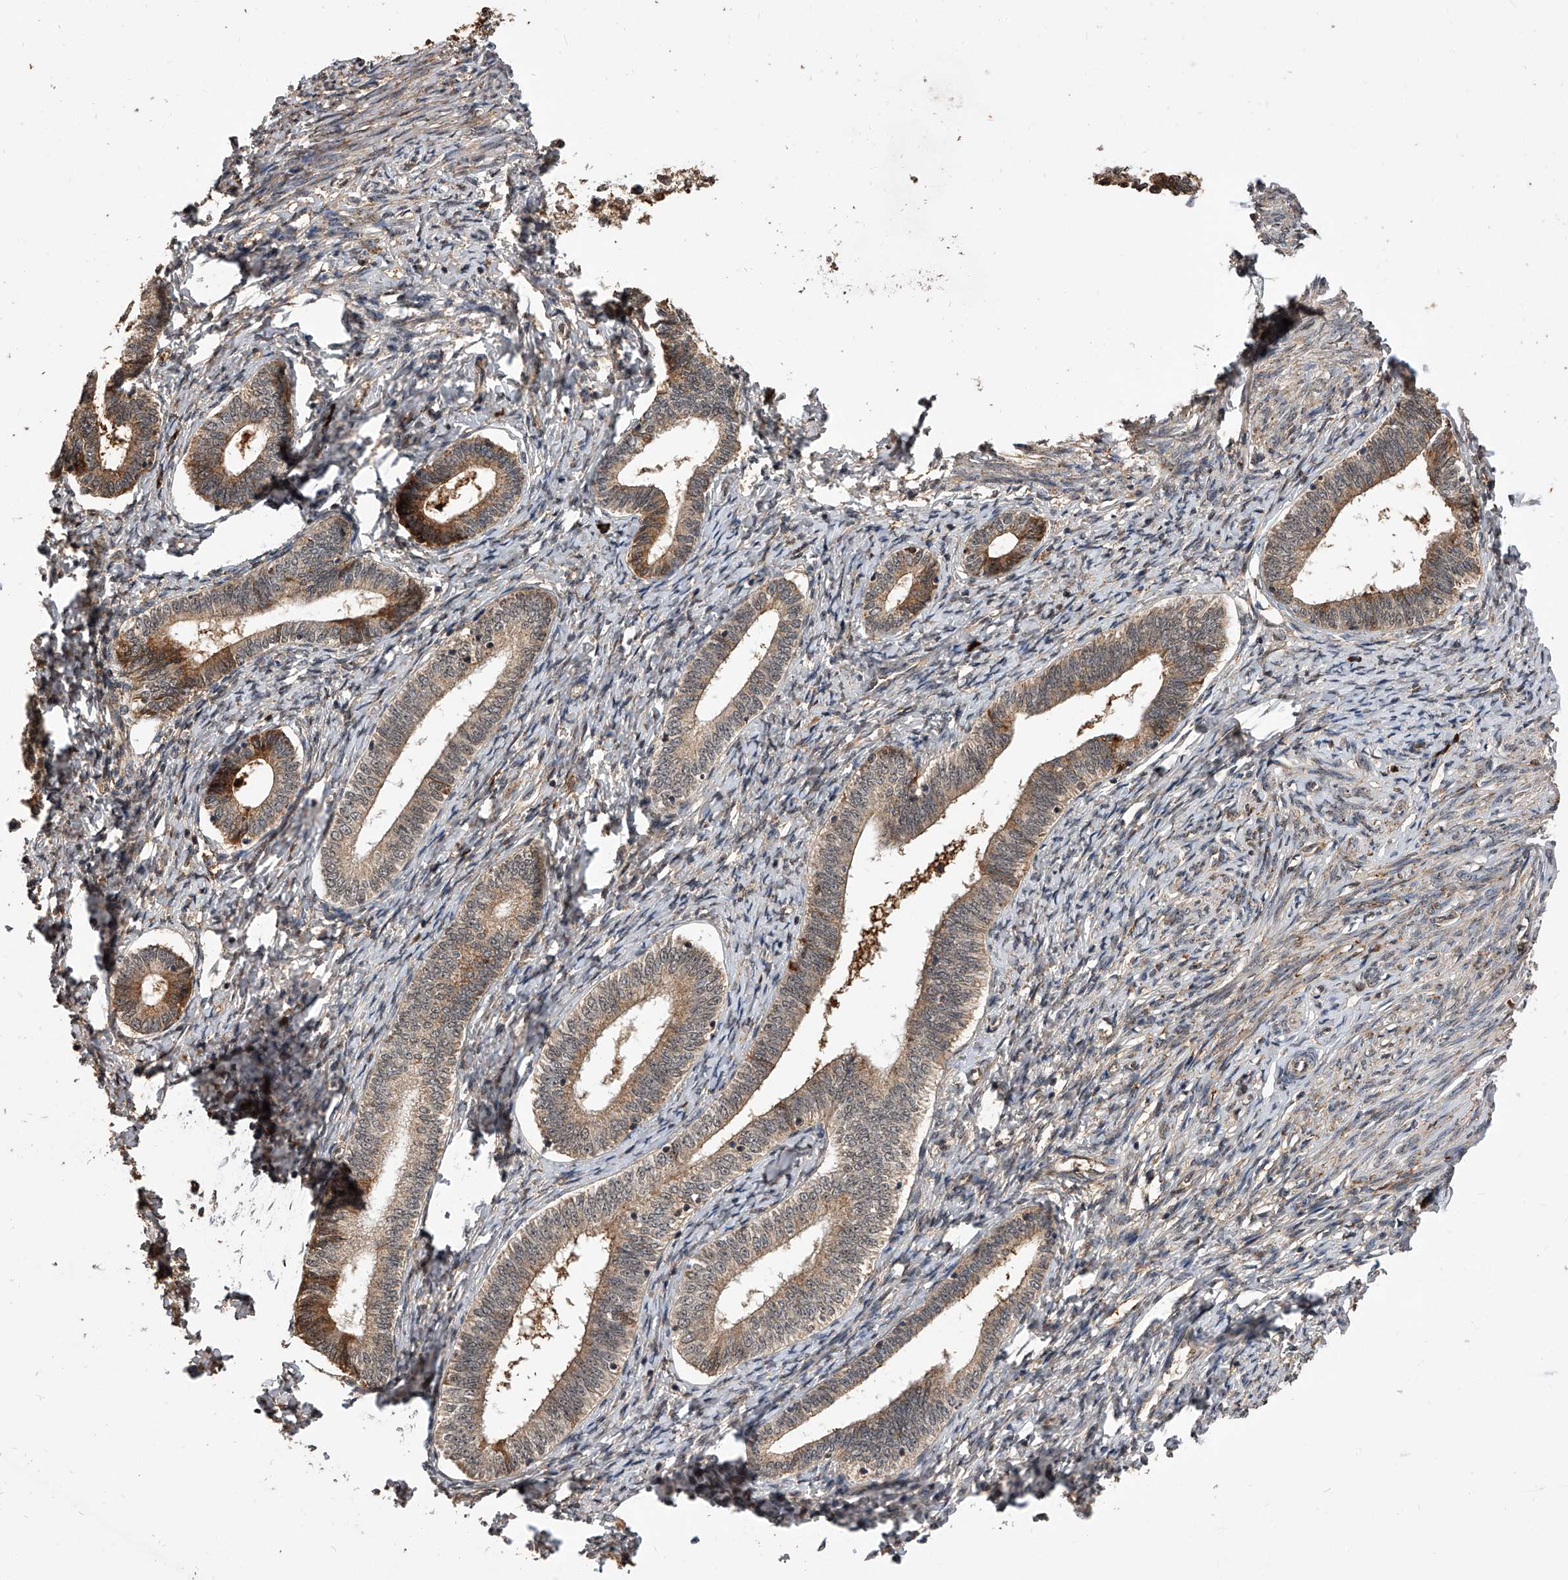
{"staining": {"intensity": "moderate", "quantity": "25%-75%", "location": "cytoplasmic/membranous"}, "tissue": "endometrium", "cell_type": "Cells in endometrial stroma", "image_type": "normal", "snomed": [{"axis": "morphology", "description": "Normal tissue, NOS"}, {"axis": "topography", "description": "Endometrium"}], "caption": "Cells in endometrial stroma exhibit medium levels of moderate cytoplasmic/membranous positivity in approximately 25%-75% of cells in benign endometrium.", "gene": "CFAP410", "patient": {"sex": "female", "age": 72}}